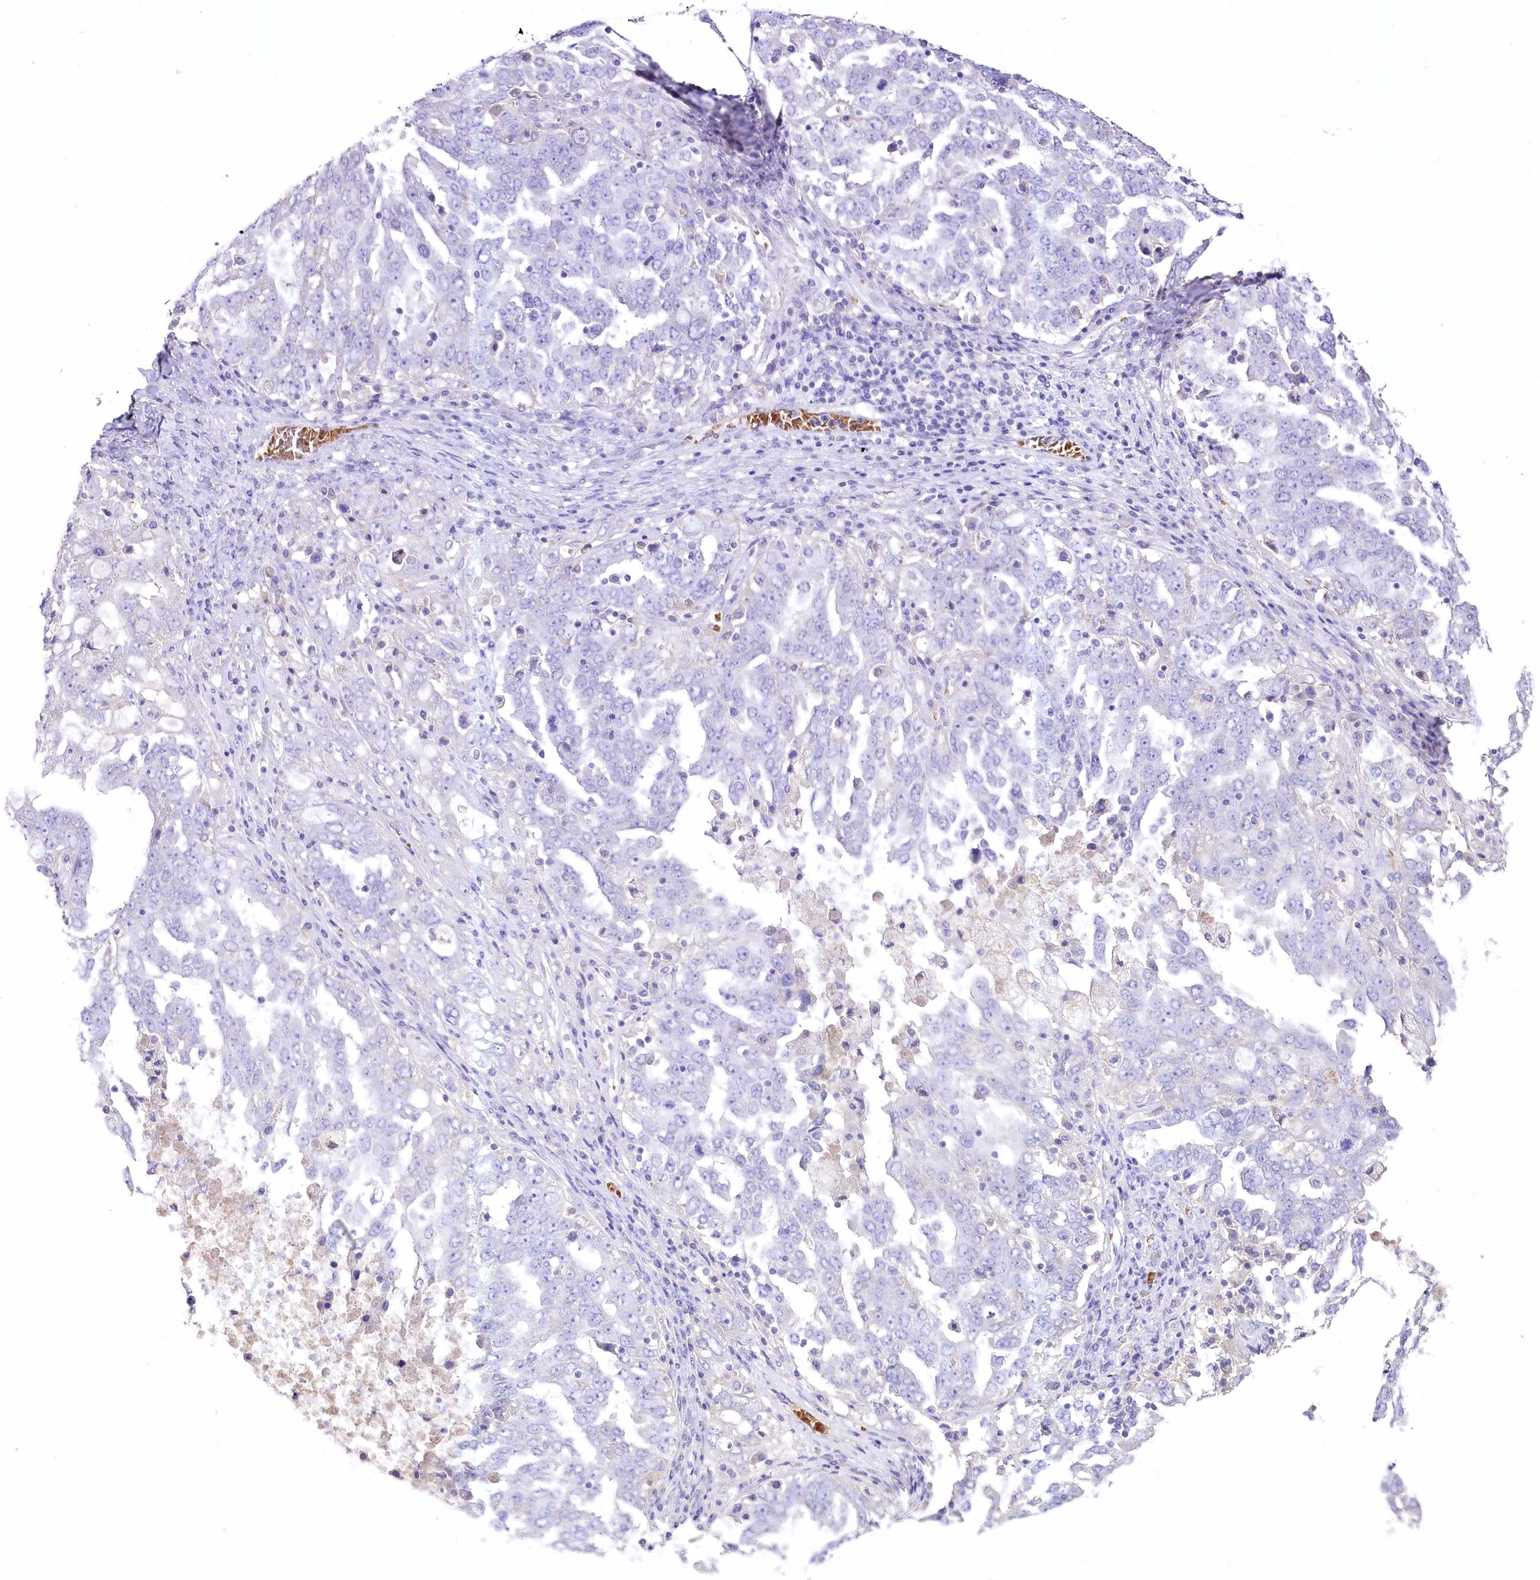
{"staining": {"intensity": "negative", "quantity": "none", "location": "none"}, "tissue": "ovarian cancer", "cell_type": "Tumor cells", "image_type": "cancer", "snomed": [{"axis": "morphology", "description": "Carcinoma, endometroid"}, {"axis": "topography", "description": "Ovary"}], "caption": "An IHC image of ovarian cancer (endometroid carcinoma) is shown. There is no staining in tumor cells of ovarian cancer (endometroid carcinoma). (DAB (3,3'-diaminobenzidine) immunohistochemistry with hematoxylin counter stain).", "gene": "PRSS53", "patient": {"sex": "female", "age": 62}}